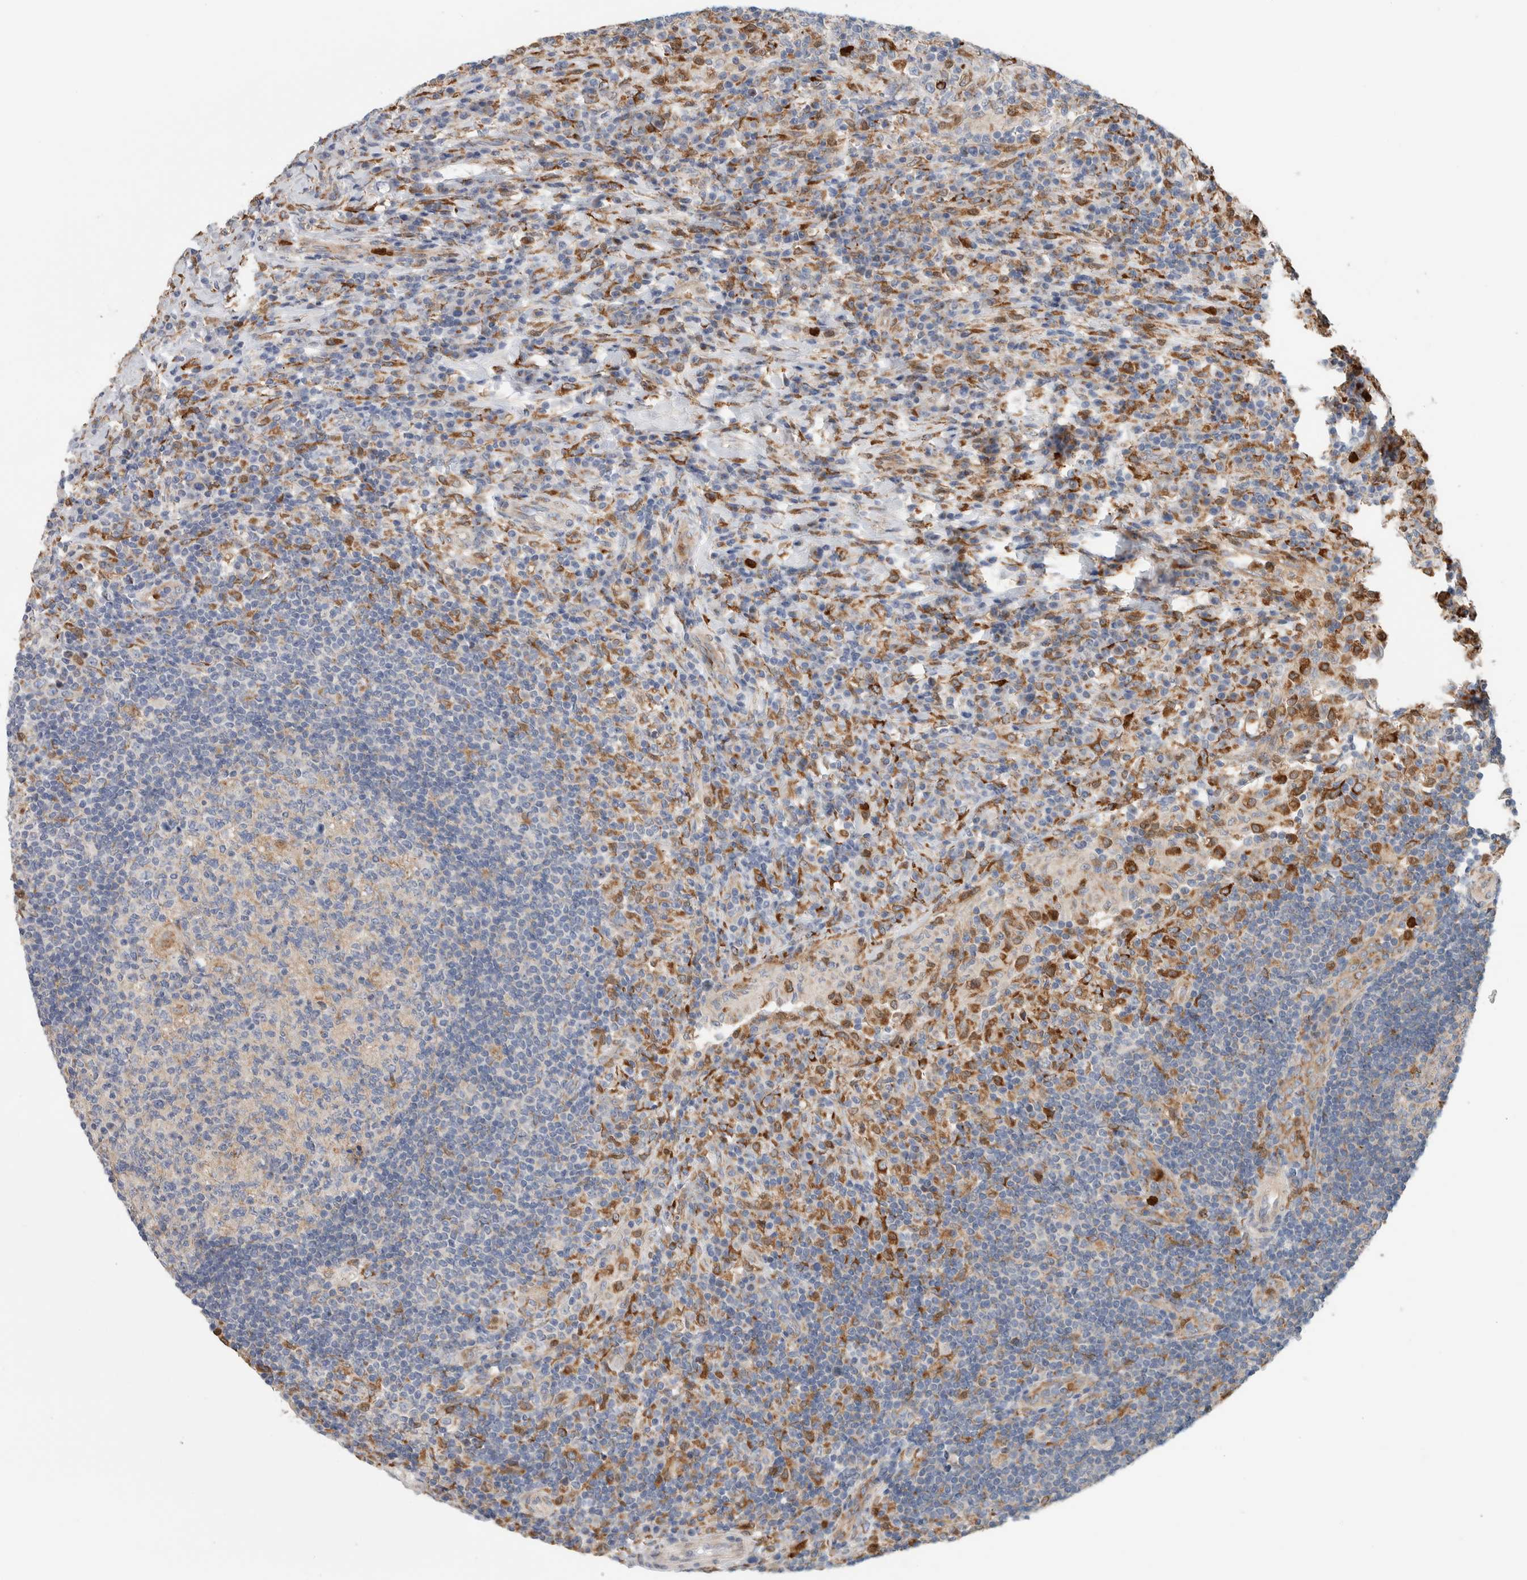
{"staining": {"intensity": "moderate", "quantity": "<25%", "location": "cytoplasmic/membranous"}, "tissue": "lymph node", "cell_type": "Germinal center cells", "image_type": "normal", "snomed": [{"axis": "morphology", "description": "Normal tissue, NOS"}, {"axis": "topography", "description": "Lymph node"}], "caption": "Moderate cytoplasmic/membranous expression for a protein is seen in approximately <25% of germinal center cells of unremarkable lymph node using immunohistochemistry (IHC).", "gene": "P4HA1", "patient": {"sex": "female", "age": 53}}